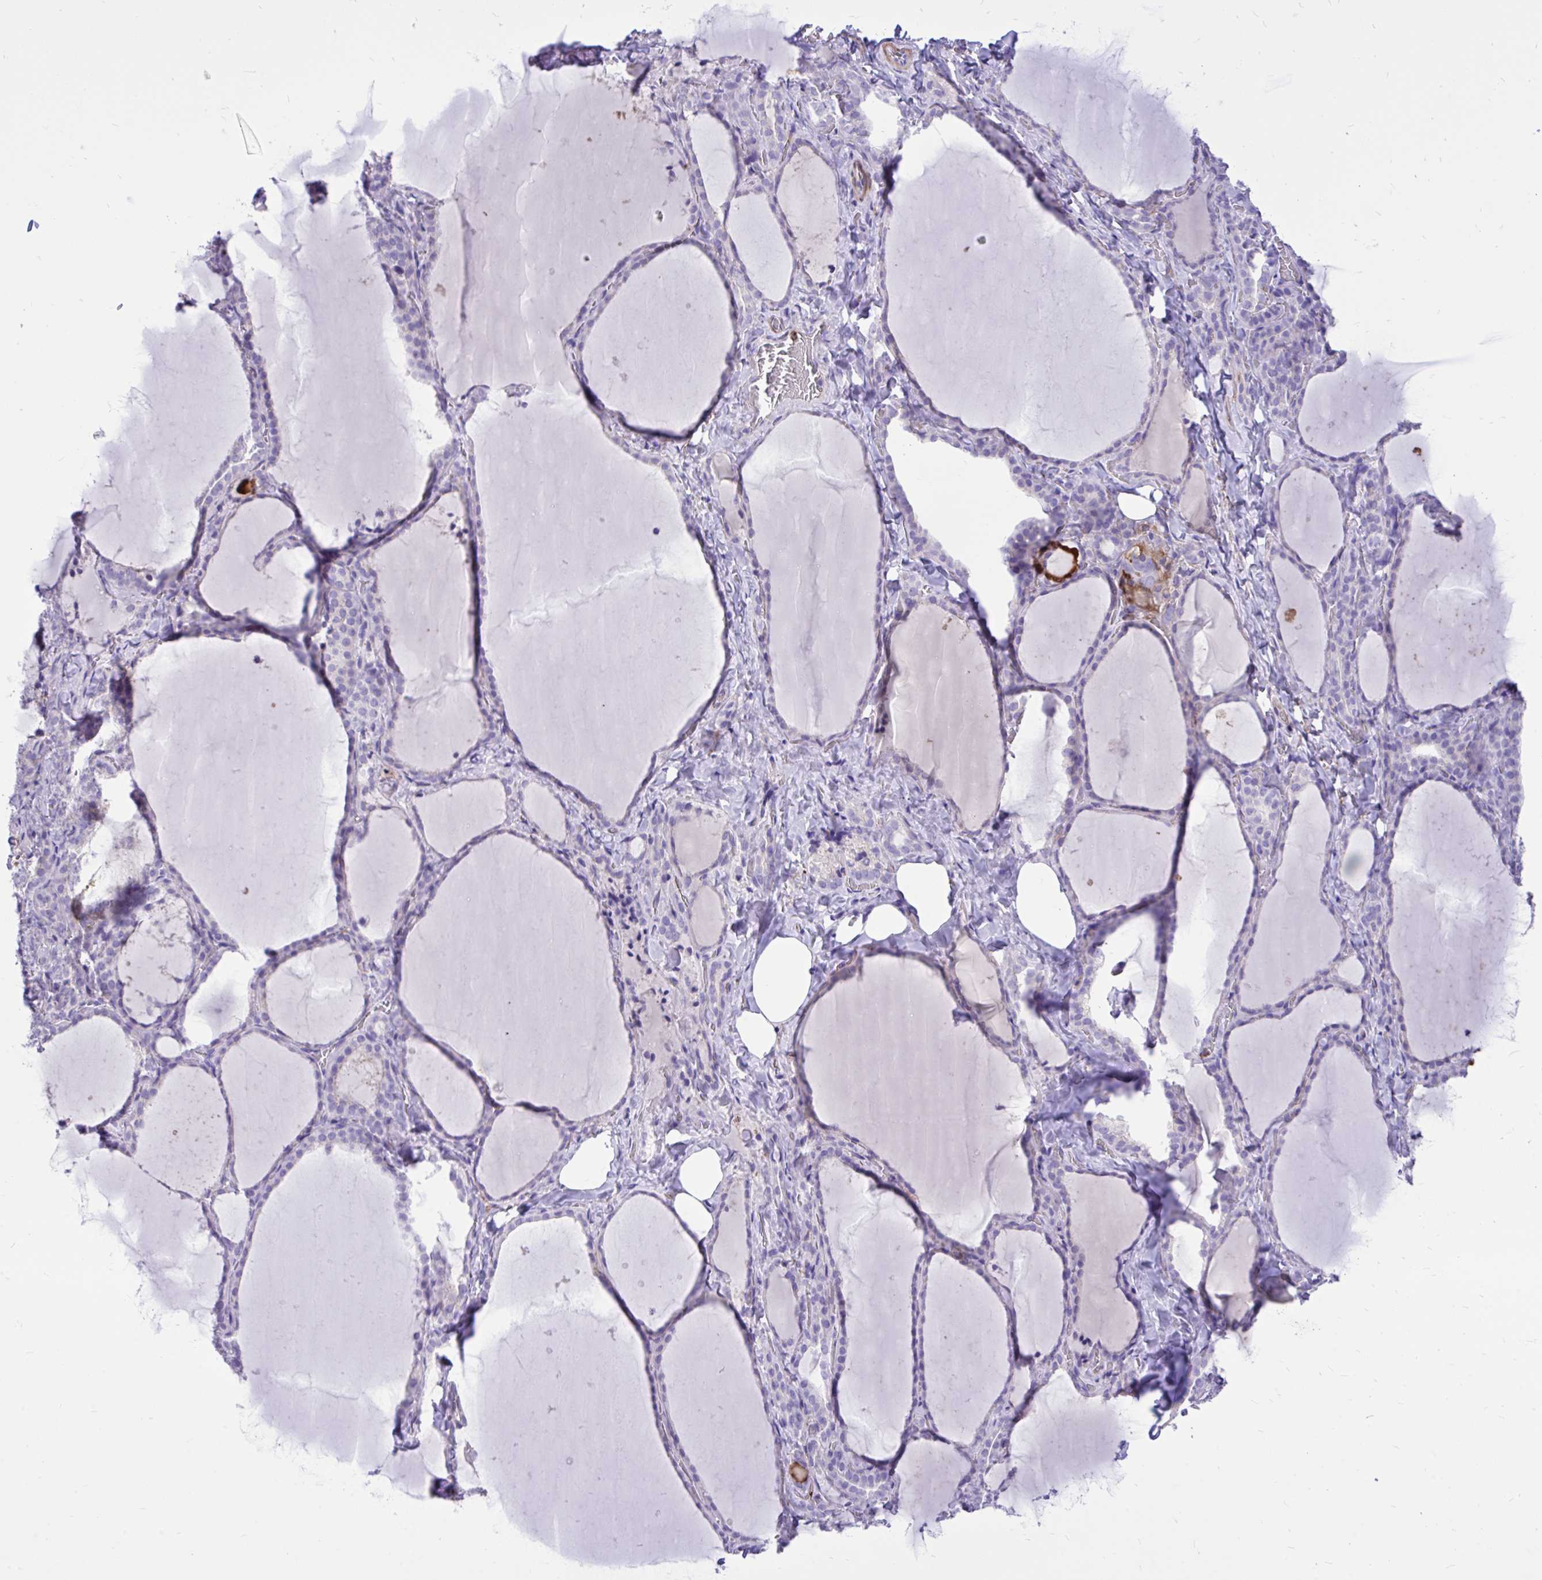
{"staining": {"intensity": "negative", "quantity": "none", "location": "none"}, "tissue": "thyroid gland", "cell_type": "Glandular cells", "image_type": "normal", "snomed": [{"axis": "morphology", "description": "Normal tissue, NOS"}, {"axis": "topography", "description": "Thyroid gland"}], "caption": "Glandular cells are negative for brown protein staining in normal thyroid gland. (Immunohistochemistry (ihc), brightfield microscopy, high magnification).", "gene": "TLR7", "patient": {"sex": "female", "age": 22}}